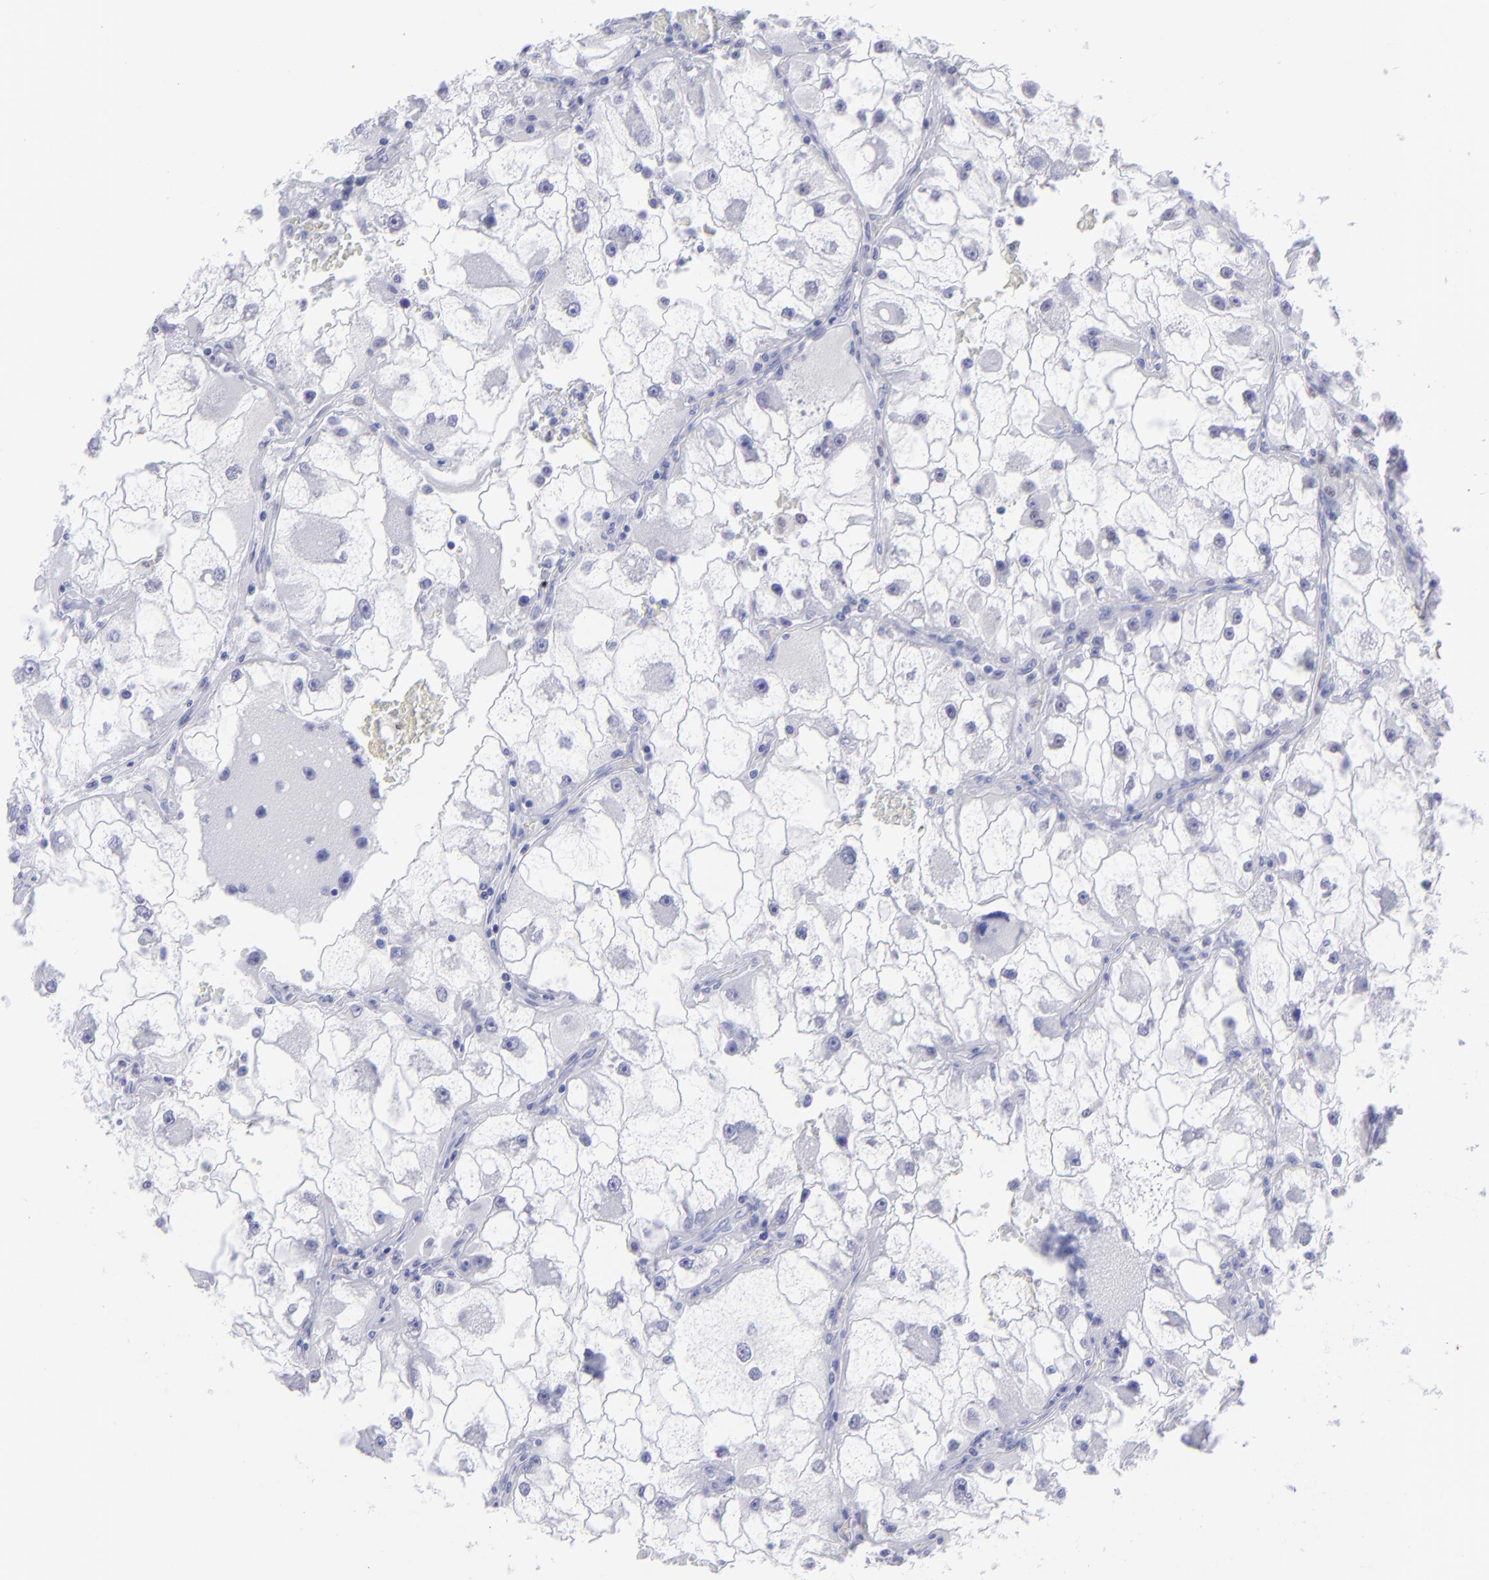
{"staining": {"intensity": "negative", "quantity": "none", "location": "none"}, "tissue": "renal cancer", "cell_type": "Tumor cells", "image_type": "cancer", "snomed": [{"axis": "morphology", "description": "Adenocarcinoma, NOS"}, {"axis": "topography", "description": "Kidney"}], "caption": "IHC of human adenocarcinoma (renal) demonstrates no expression in tumor cells.", "gene": "MITF", "patient": {"sex": "female", "age": 73}}